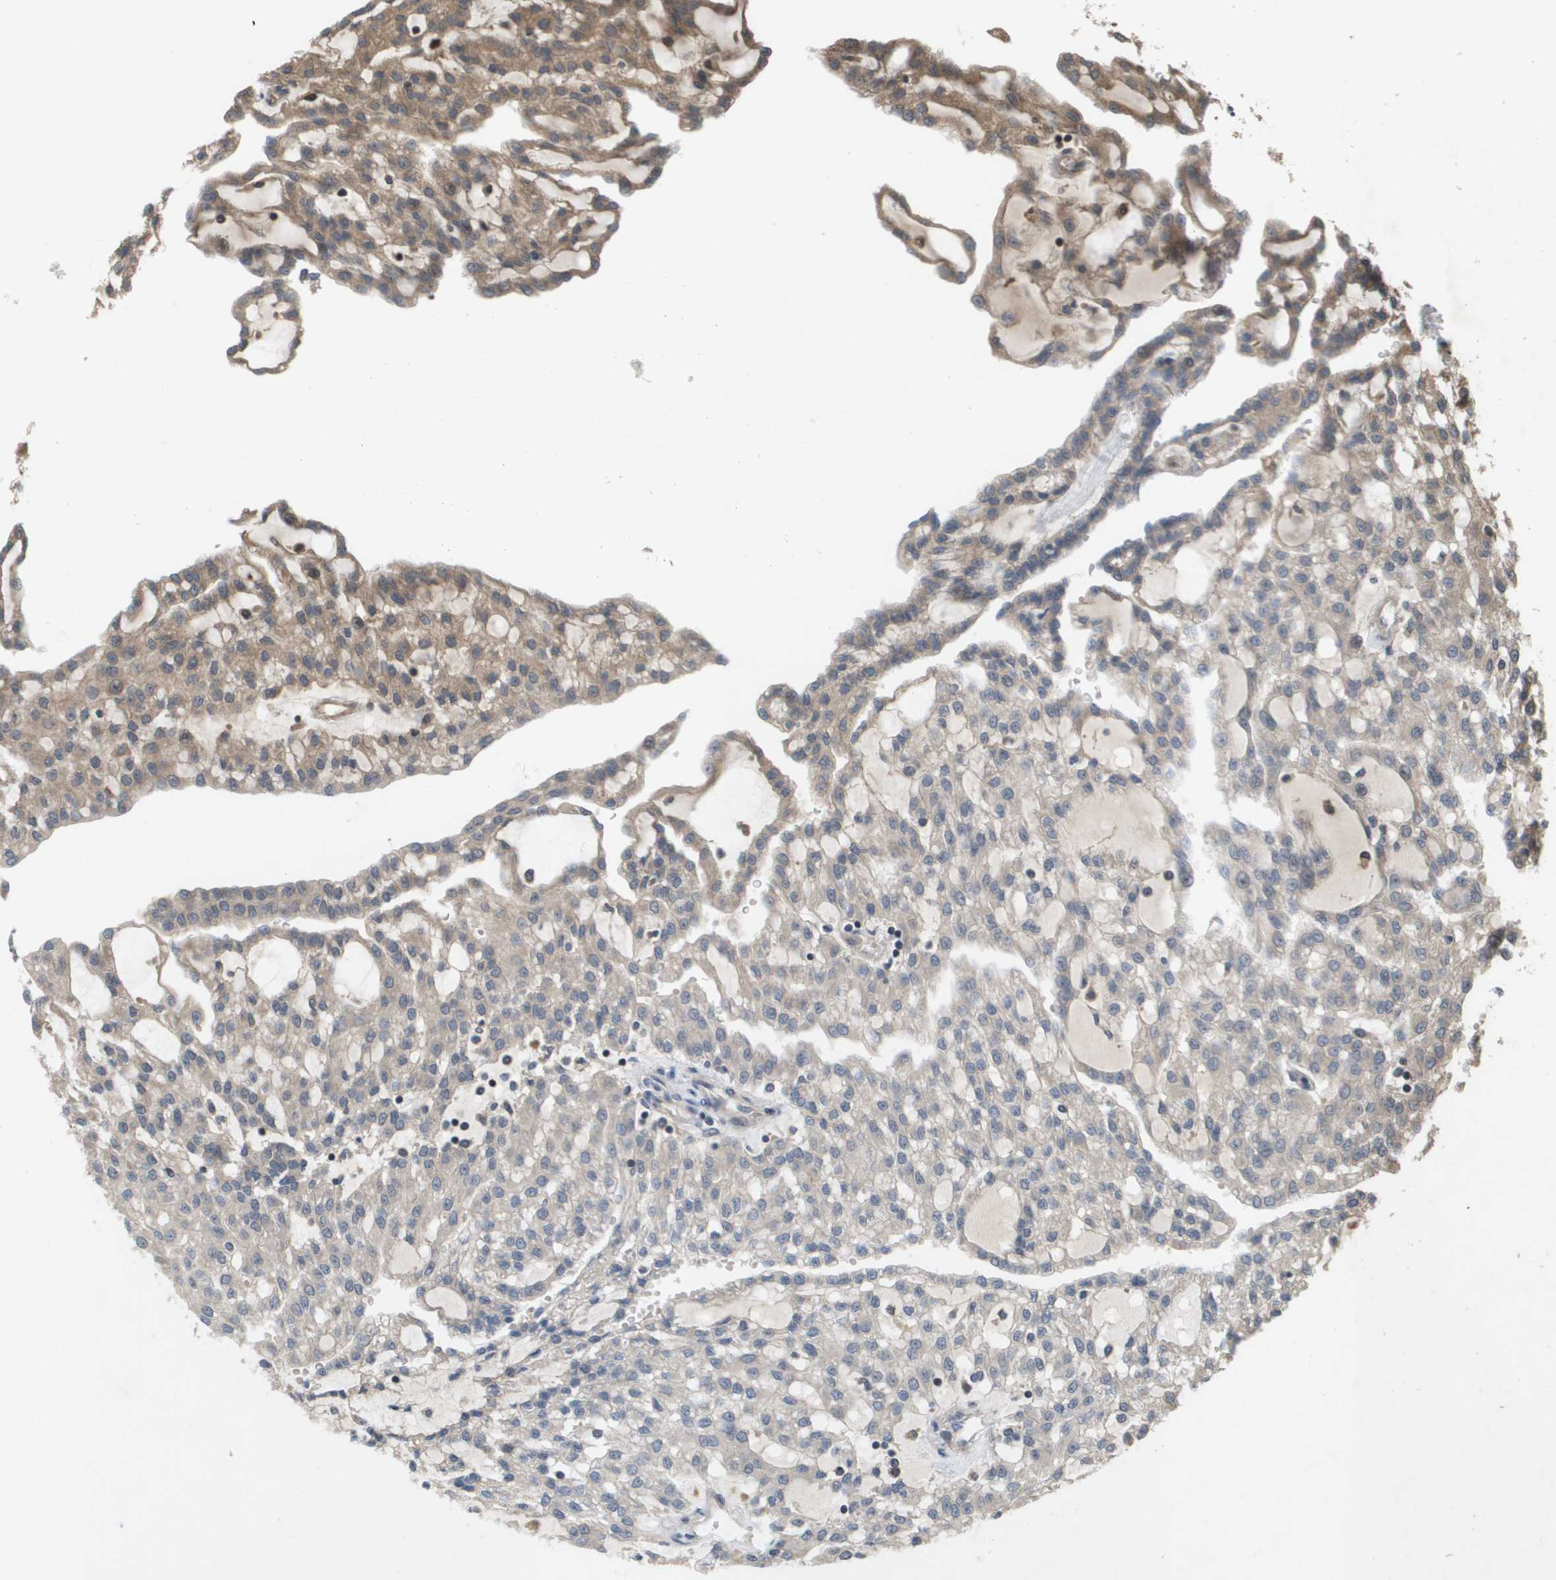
{"staining": {"intensity": "moderate", "quantity": ">75%", "location": "cytoplasmic/membranous"}, "tissue": "renal cancer", "cell_type": "Tumor cells", "image_type": "cancer", "snomed": [{"axis": "morphology", "description": "Adenocarcinoma, NOS"}, {"axis": "topography", "description": "Kidney"}], "caption": "Moderate cytoplasmic/membranous protein positivity is identified in approximately >75% of tumor cells in renal adenocarcinoma.", "gene": "KIF11", "patient": {"sex": "male", "age": 63}}